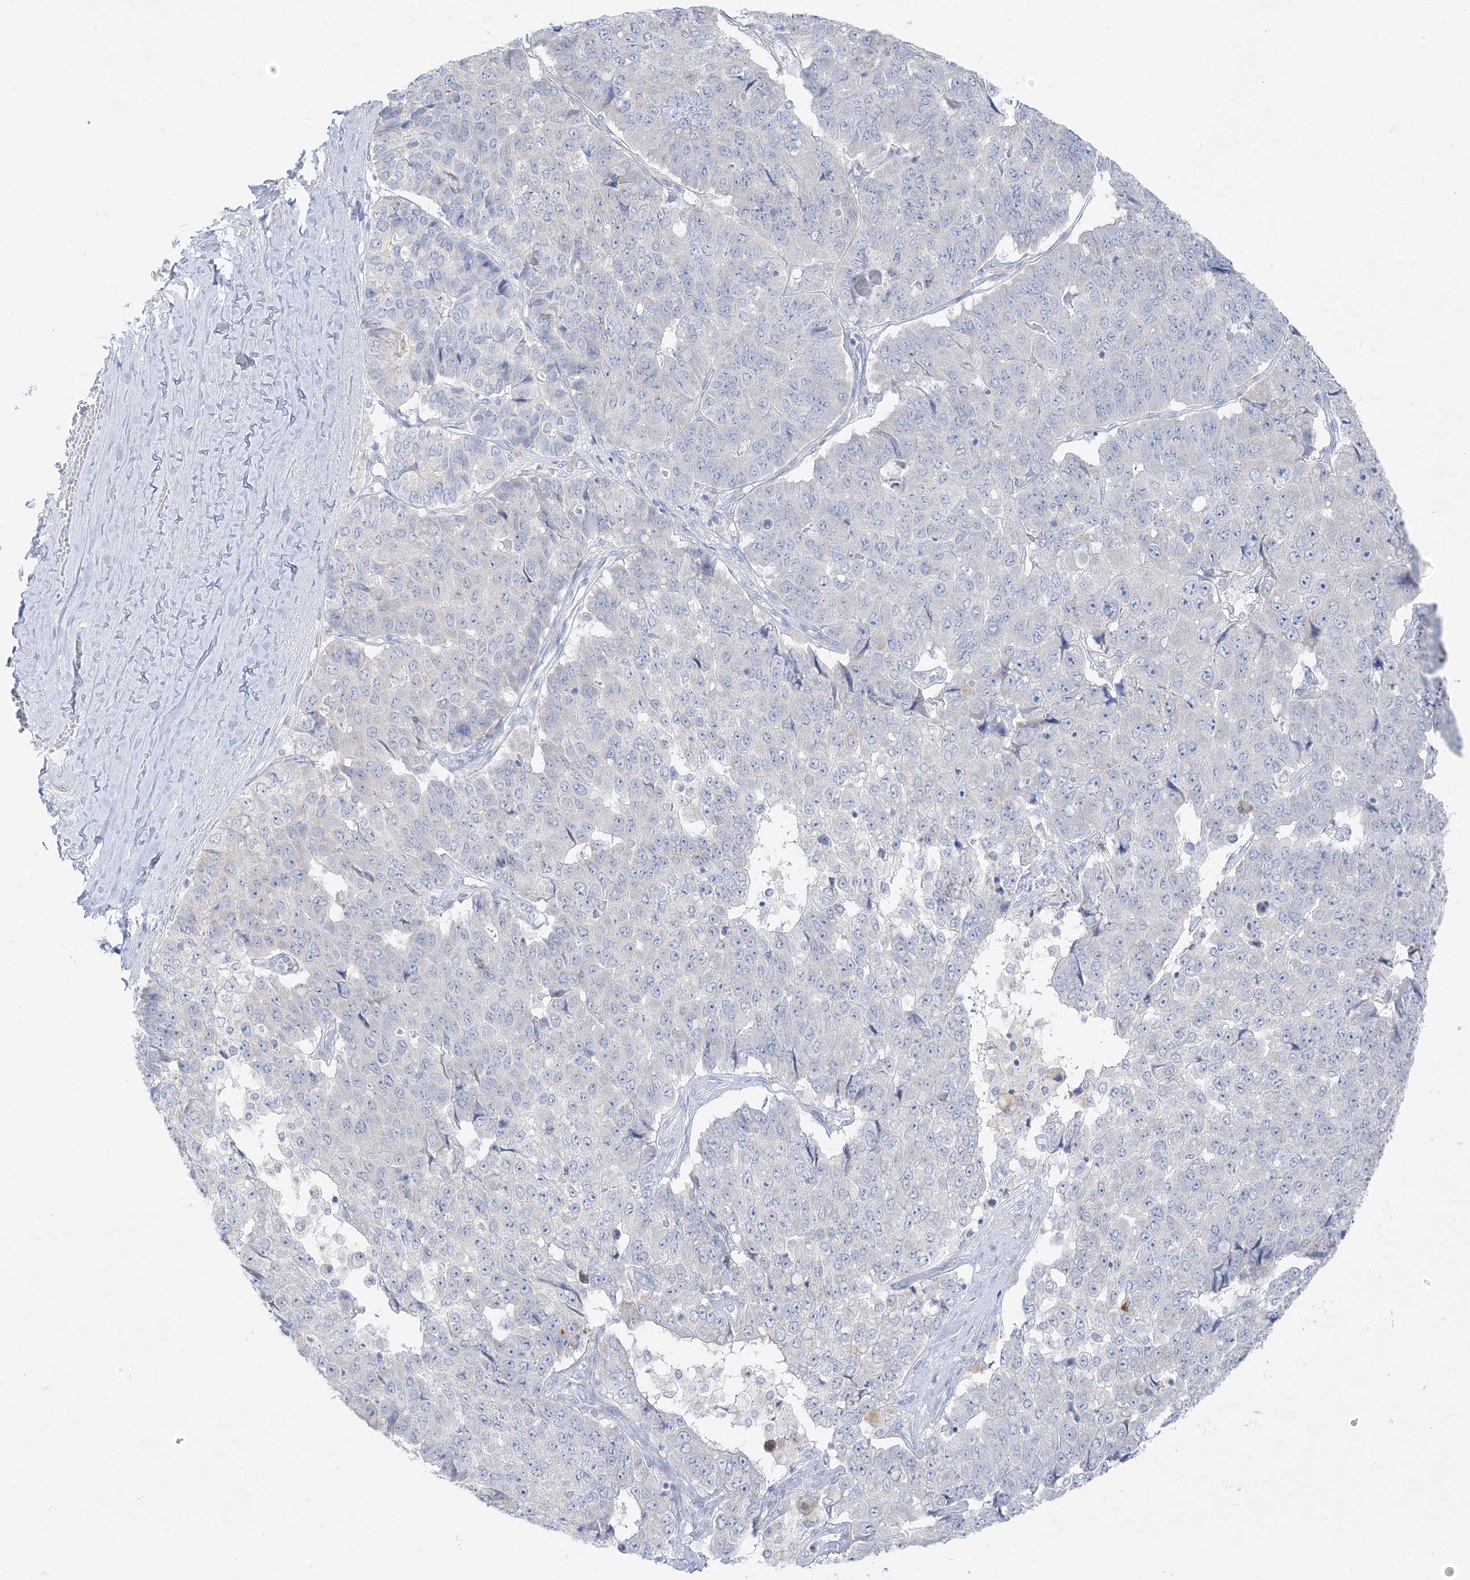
{"staining": {"intensity": "negative", "quantity": "none", "location": "none"}, "tissue": "pancreatic cancer", "cell_type": "Tumor cells", "image_type": "cancer", "snomed": [{"axis": "morphology", "description": "Adenocarcinoma, NOS"}, {"axis": "topography", "description": "Pancreas"}], "caption": "A photomicrograph of pancreatic cancer stained for a protein reveals no brown staining in tumor cells.", "gene": "FAM184A", "patient": {"sex": "male", "age": 50}}